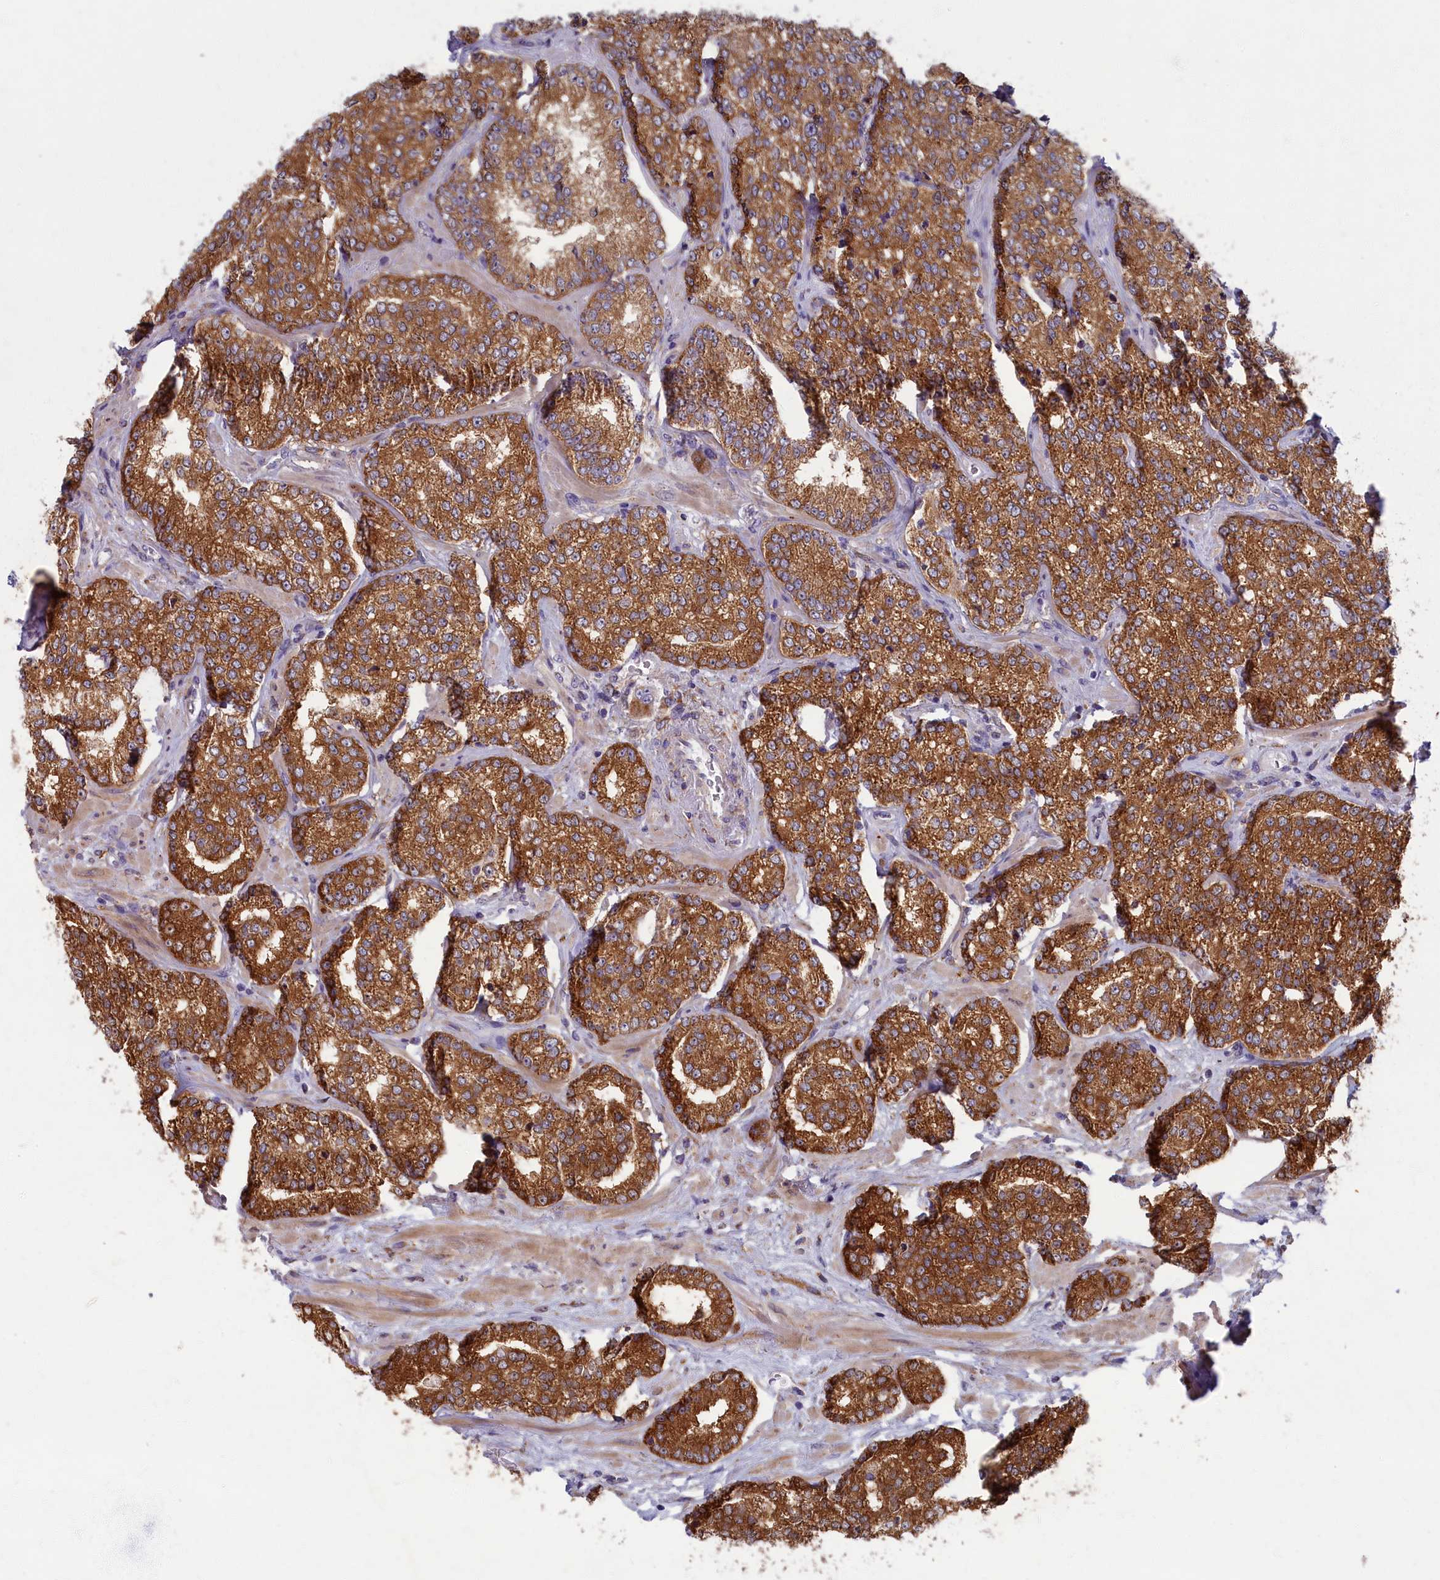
{"staining": {"intensity": "strong", "quantity": ">75%", "location": "cytoplasmic/membranous"}, "tissue": "prostate cancer", "cell_type": "Tumor cells", "image_type": "cancer", "snomed": [{"axis": "morphology", "description": "Normal tissue, NOS"}, {"axis": "morphology", "description": "Adenocarcinoma, High grade"}, {"axis": "topography", "description": "Prostate"}], "caption": "Prostate cancer tissue demonstrates strong cytoplasmic/membranous staining in about >75% of tumor cells, visualized by immunohistochemistry. The staining was performed using DAB, with brown indicating positive protein expression. Nuclei are stained blue with hematoxylin.", "gene": "MRPS25", "patient": {"sex": "male", "age": 83}}